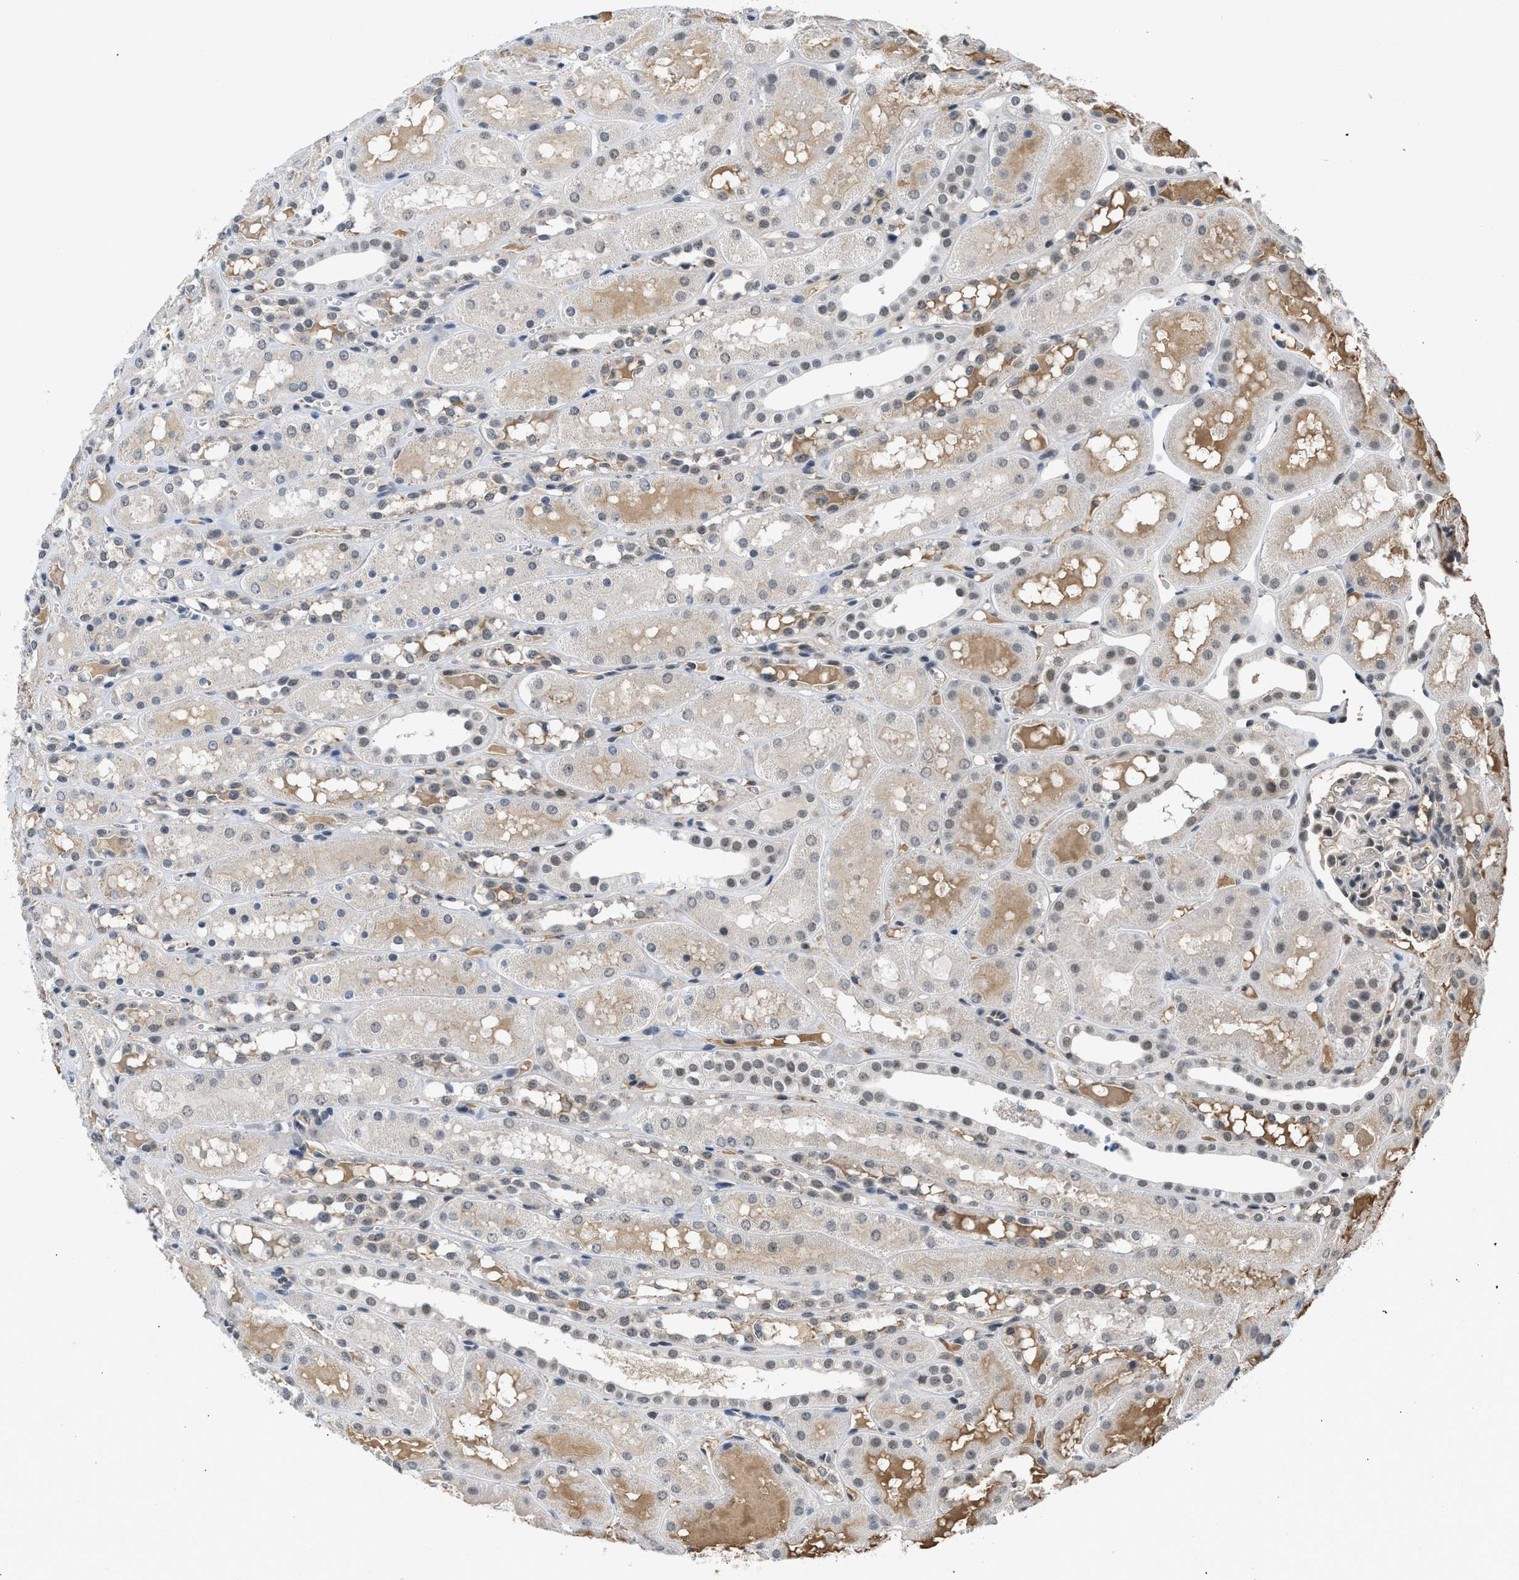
{"staining": {"intensity": "moderate", "quantity": "<25%", "location": "nuclear"}, "tissue": "kidney", "cell_type": "Cells in glomeruli", "image_type": "normal", "snomed": [{"axis": "morphology", "description": "Normal tissue, NOS"}, {"axis": "topography", "description": "Kidney"}, {"axis": "topography", "description": "Urinary bladder"}], "caption": "Protein analysis of benign kidney reveals moderate nuclear expression in approximately <25% of cells in glomeruli.", "gene": "TERF2IP", "patient": {"sex": "male", "age": 16}}